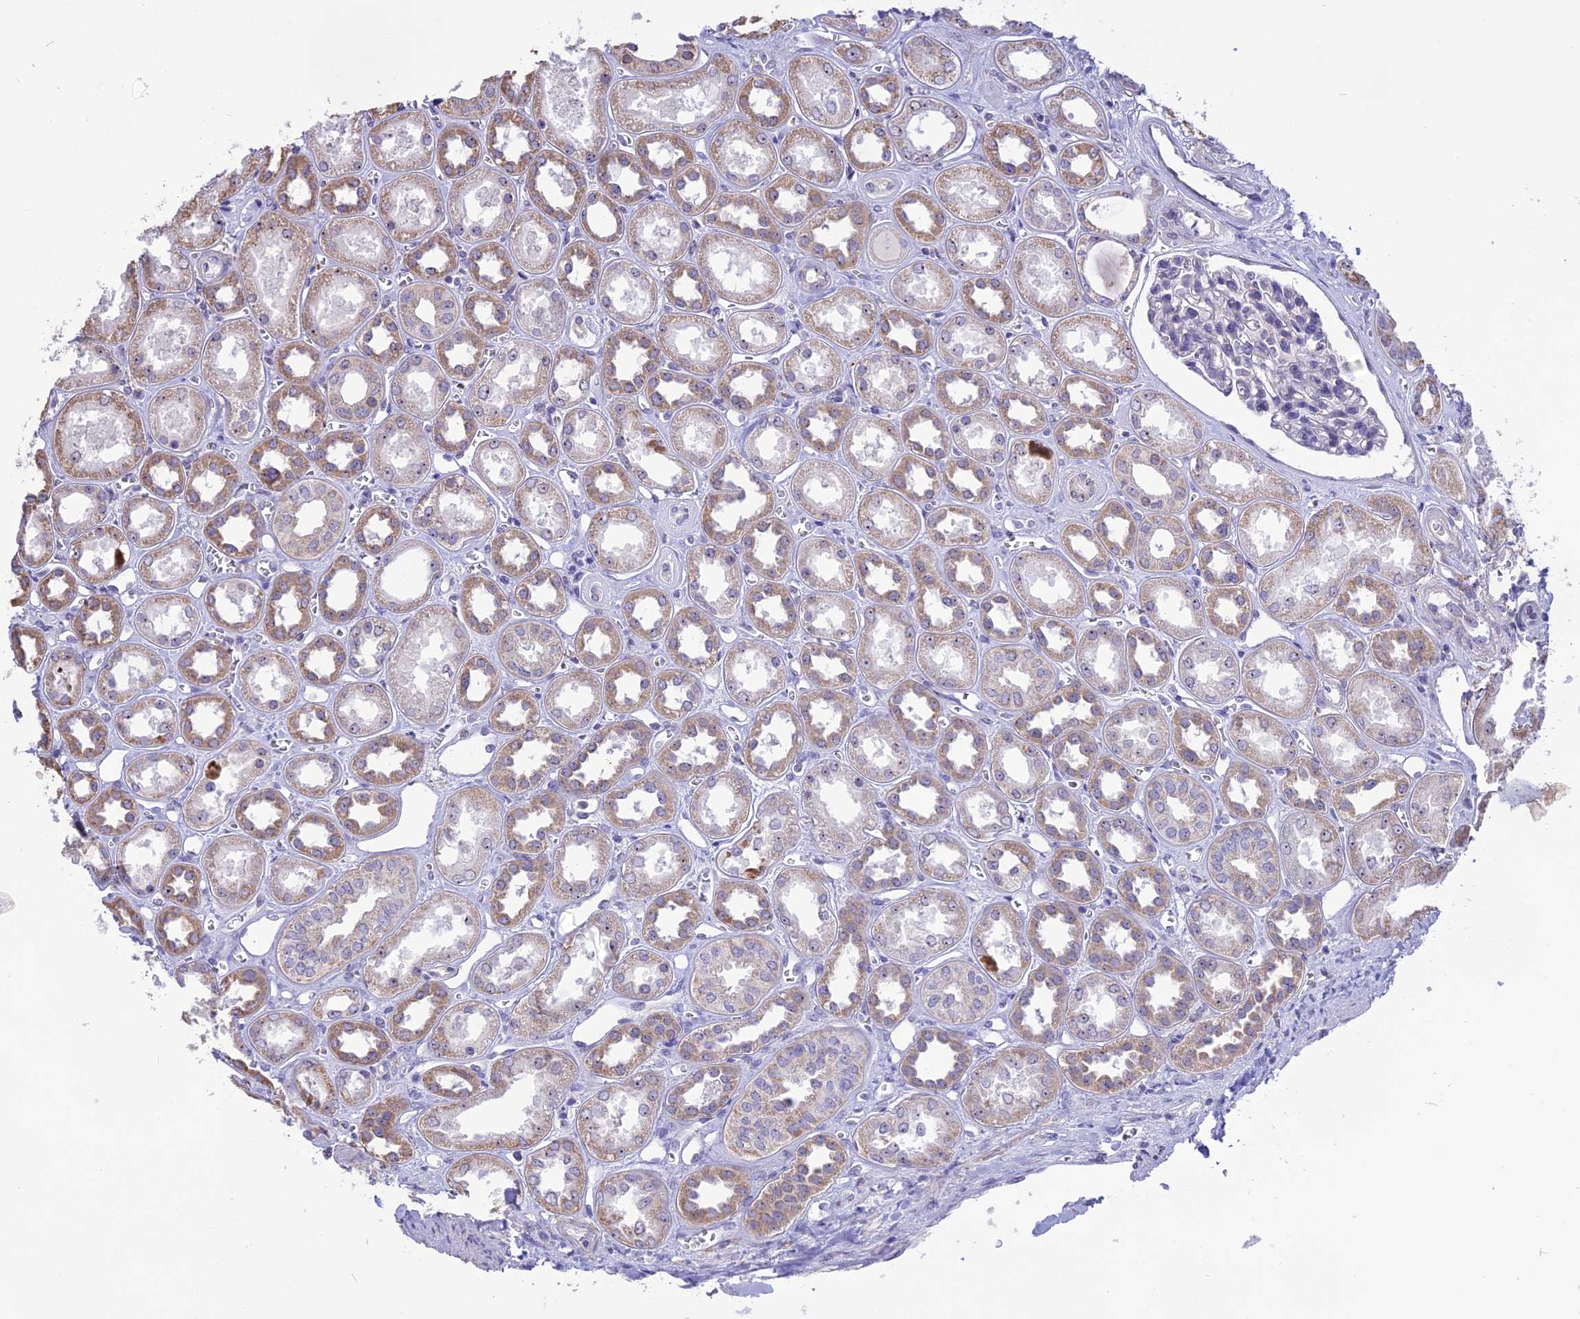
{"staining": {"intensity": "negative", "quantity": "none", "location": "none"}, "tissue": "kidney", "cell_type": "Cells in glomeruli", "image_type": "normal", "snomed": [{"axis": "morphology", "description": "Normal tissue, NOS"}, {"axis": "morphology", "description": "Adenocarcinoma, NOS"}, {"axis": "topography", "description": "Kidney"}], "caption": "Immunohistochemical staining of unremarkable human kidney shows no significant positivity in cells in glomeruli.", "gene": "CMSS1", "patient": {"sex": "female", "age": 68}}